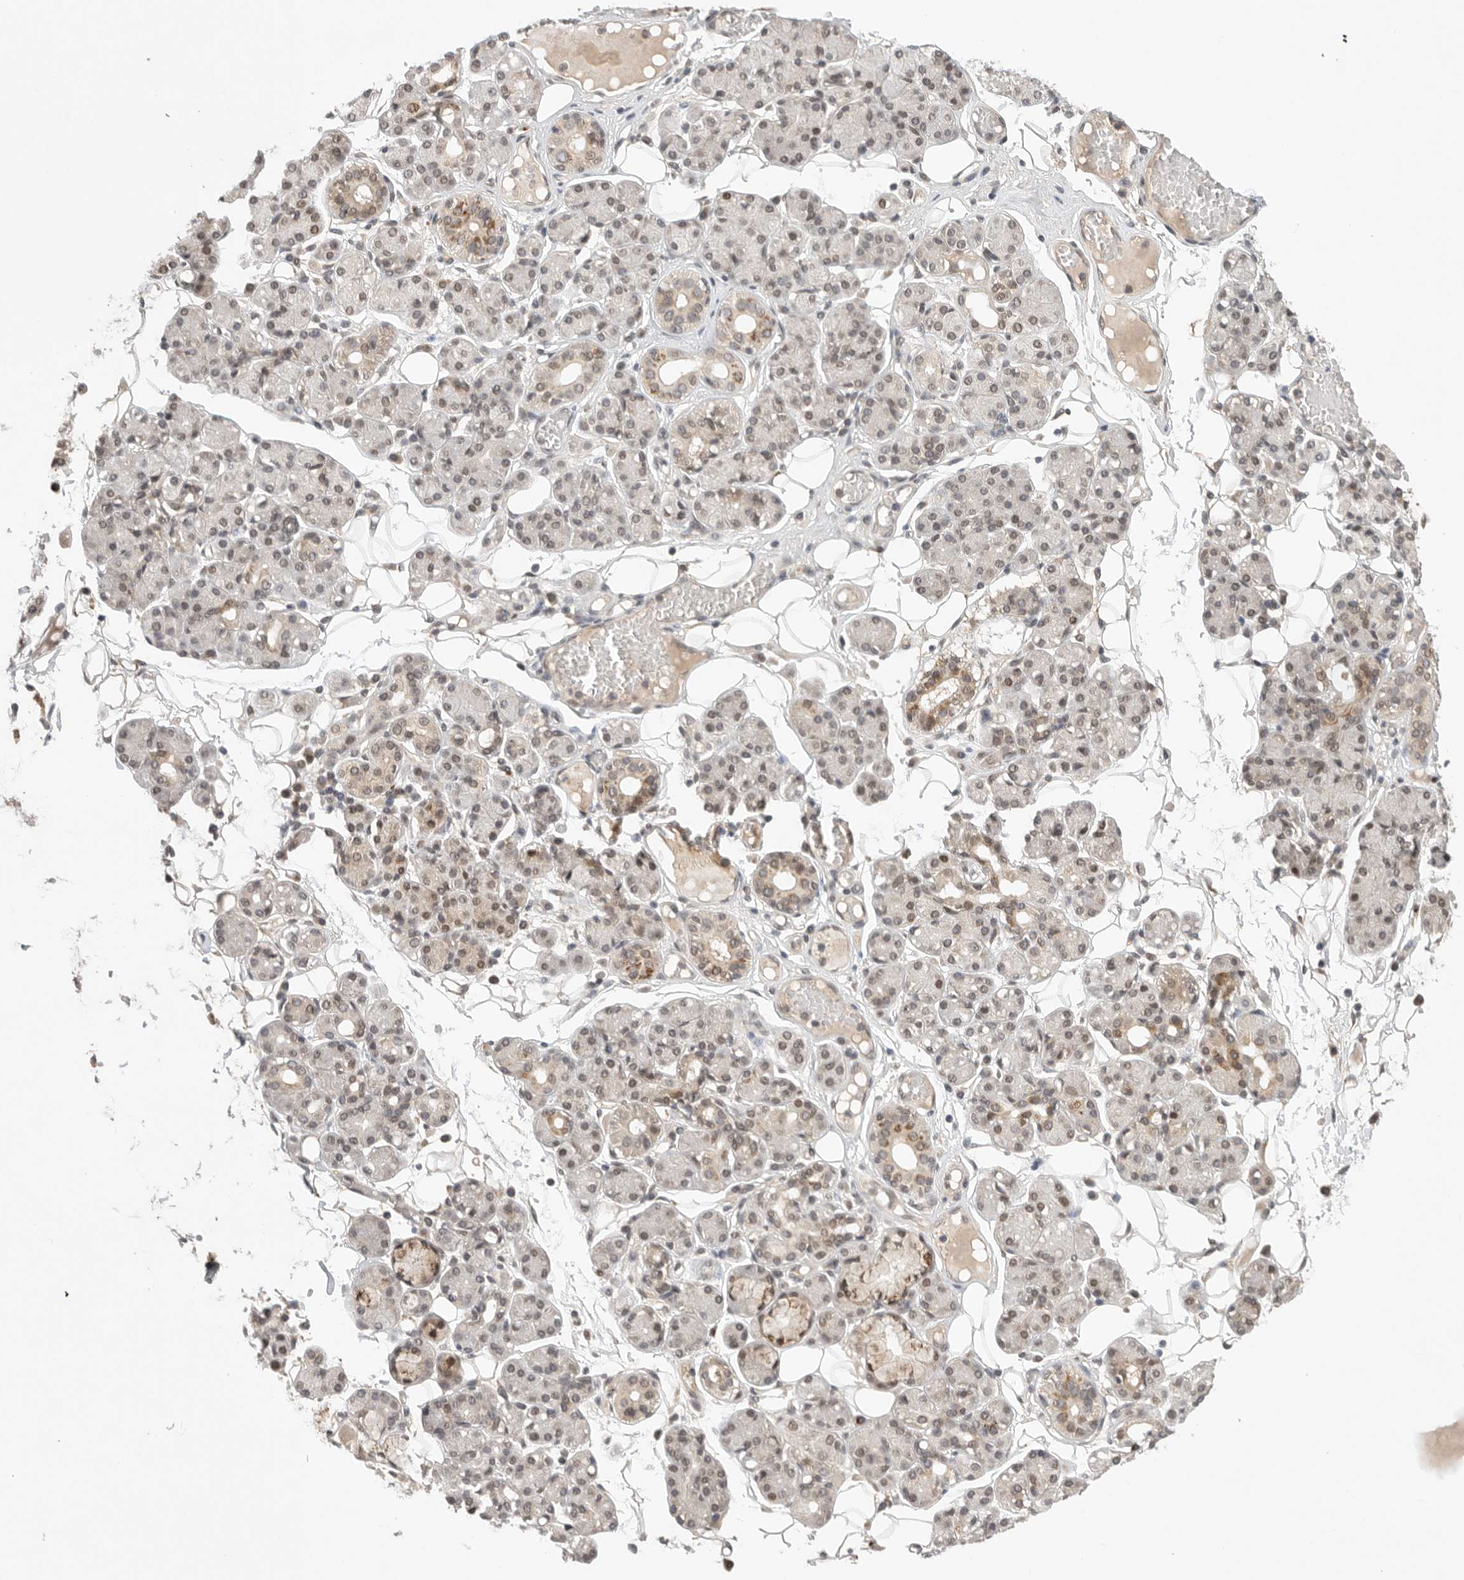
{"staining": {"intensity": "moderate", "quantity": "25%-75%", "location": "cytoplasmic/membranous,nuclear"}, "tissue": "salivary gland", "cell_type": "Glandular cells", "image_type": "normal", "snomed": [{"axis": "morphology", "description": "Normal tissue, NOS"}, {"axis": "topography", "description": "Salivary gland"}], "caption": "This is an image of IHC staining of unremarkable salivary gland, which shows moderate staining in the cytoplasmic/membranous,nuclear of glandular cells.", "gene": "LEMD3", "patient": {"sex": "male", "age": 63}}